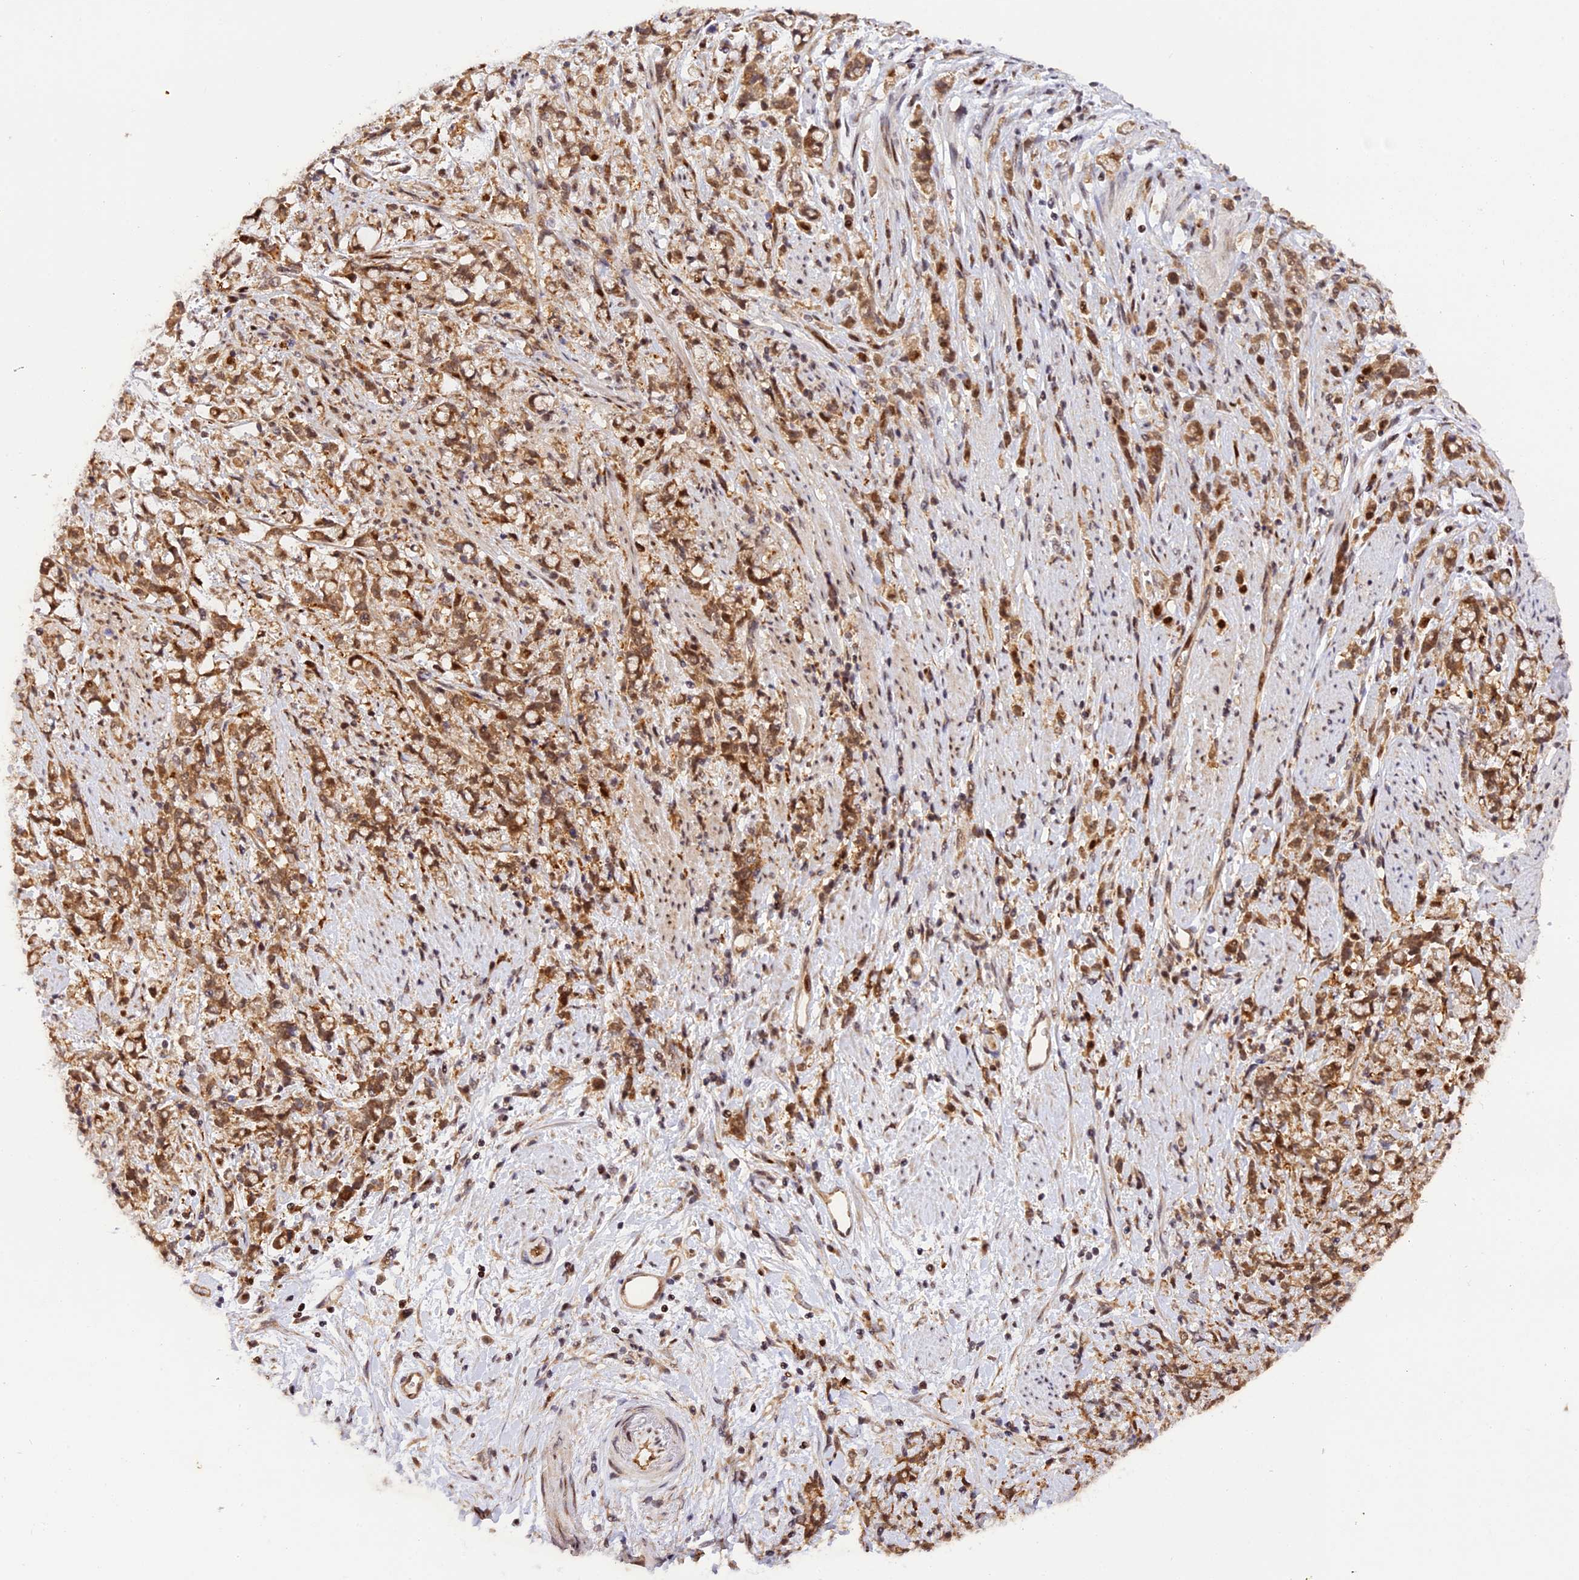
{"staining": {"intensity": "moderate", "quantity": ">75%", "location": "cytoplasmic/membranous,nuclear"}, "tissue": "stomach cancer", "cell_type": "Tumor cells", "image_type": "cancer", "snomed": [{"axis": "morphology", "description": "Adenocarcinoma, NOS"}, {"axis": "topography", "description": "Stomach"}], "caption": "Tumor cells show medium levels of moderate cytoplasmic/membranous and nuclear staining in approximately >75% of cells in human stomach cancer.", "gene": "SAMD4A", "patient": {"sex": "female", "age": 60}}